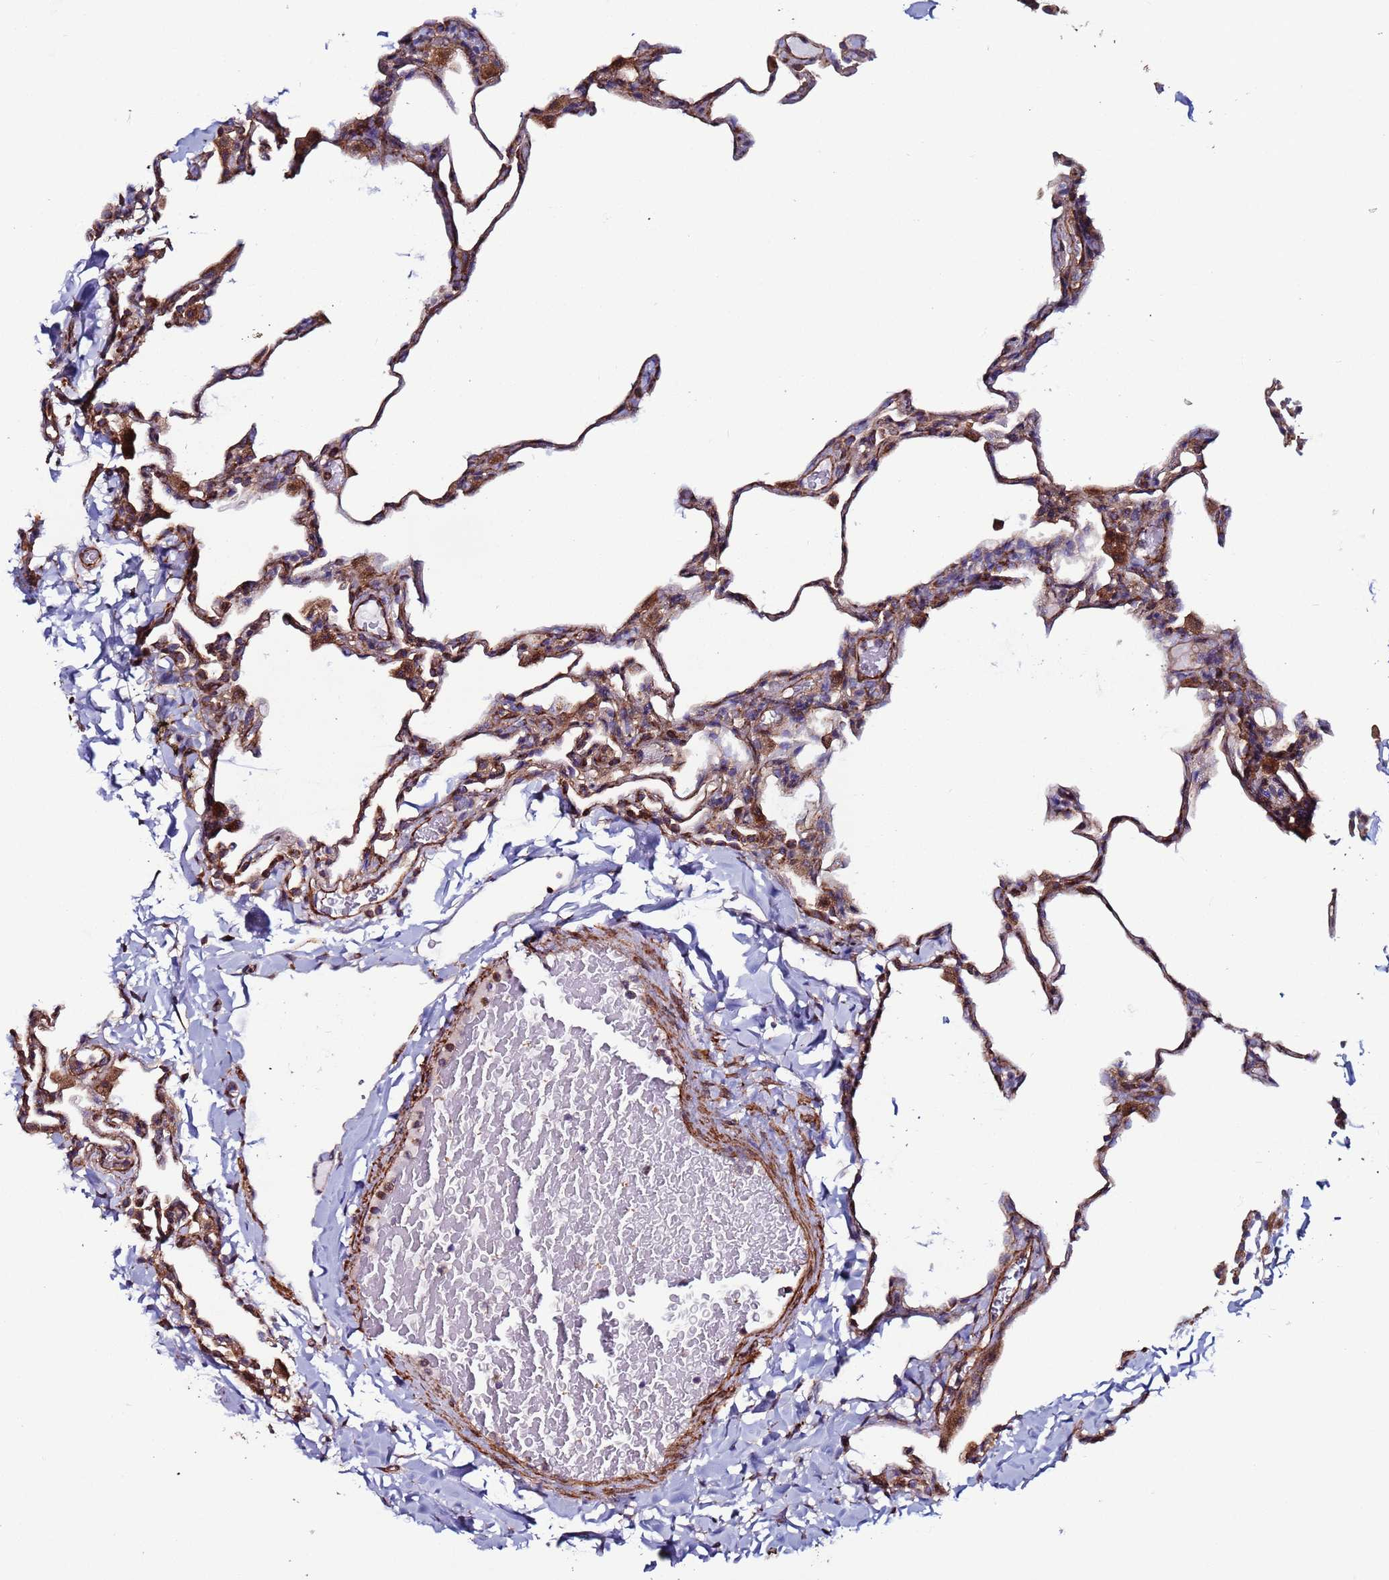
{"staining": {"intensity": "moderate", "quantity": "25%-75%", "location": "cytoplasmic/membranous"}, "tissue": "lung", "cell_type": "Alveolar cells", "image_type": "normal", "snomed": [{"axis": "morphology", "description": "Normal tissue, NOS"}, {"axis": "topography", "description": "Lung"}], "caption": "Immunohistochemistry image of normal lung: human lung stained using immunohistochemistry displays medium levels of moderate protein expression localized specifically in the cytoplasmic/membranous of alveolar cells, appearing as a cytoplasmic/membranous brown color.", "gene": "ZBTB39", "patient": {"sex": "male", "age": 20}}